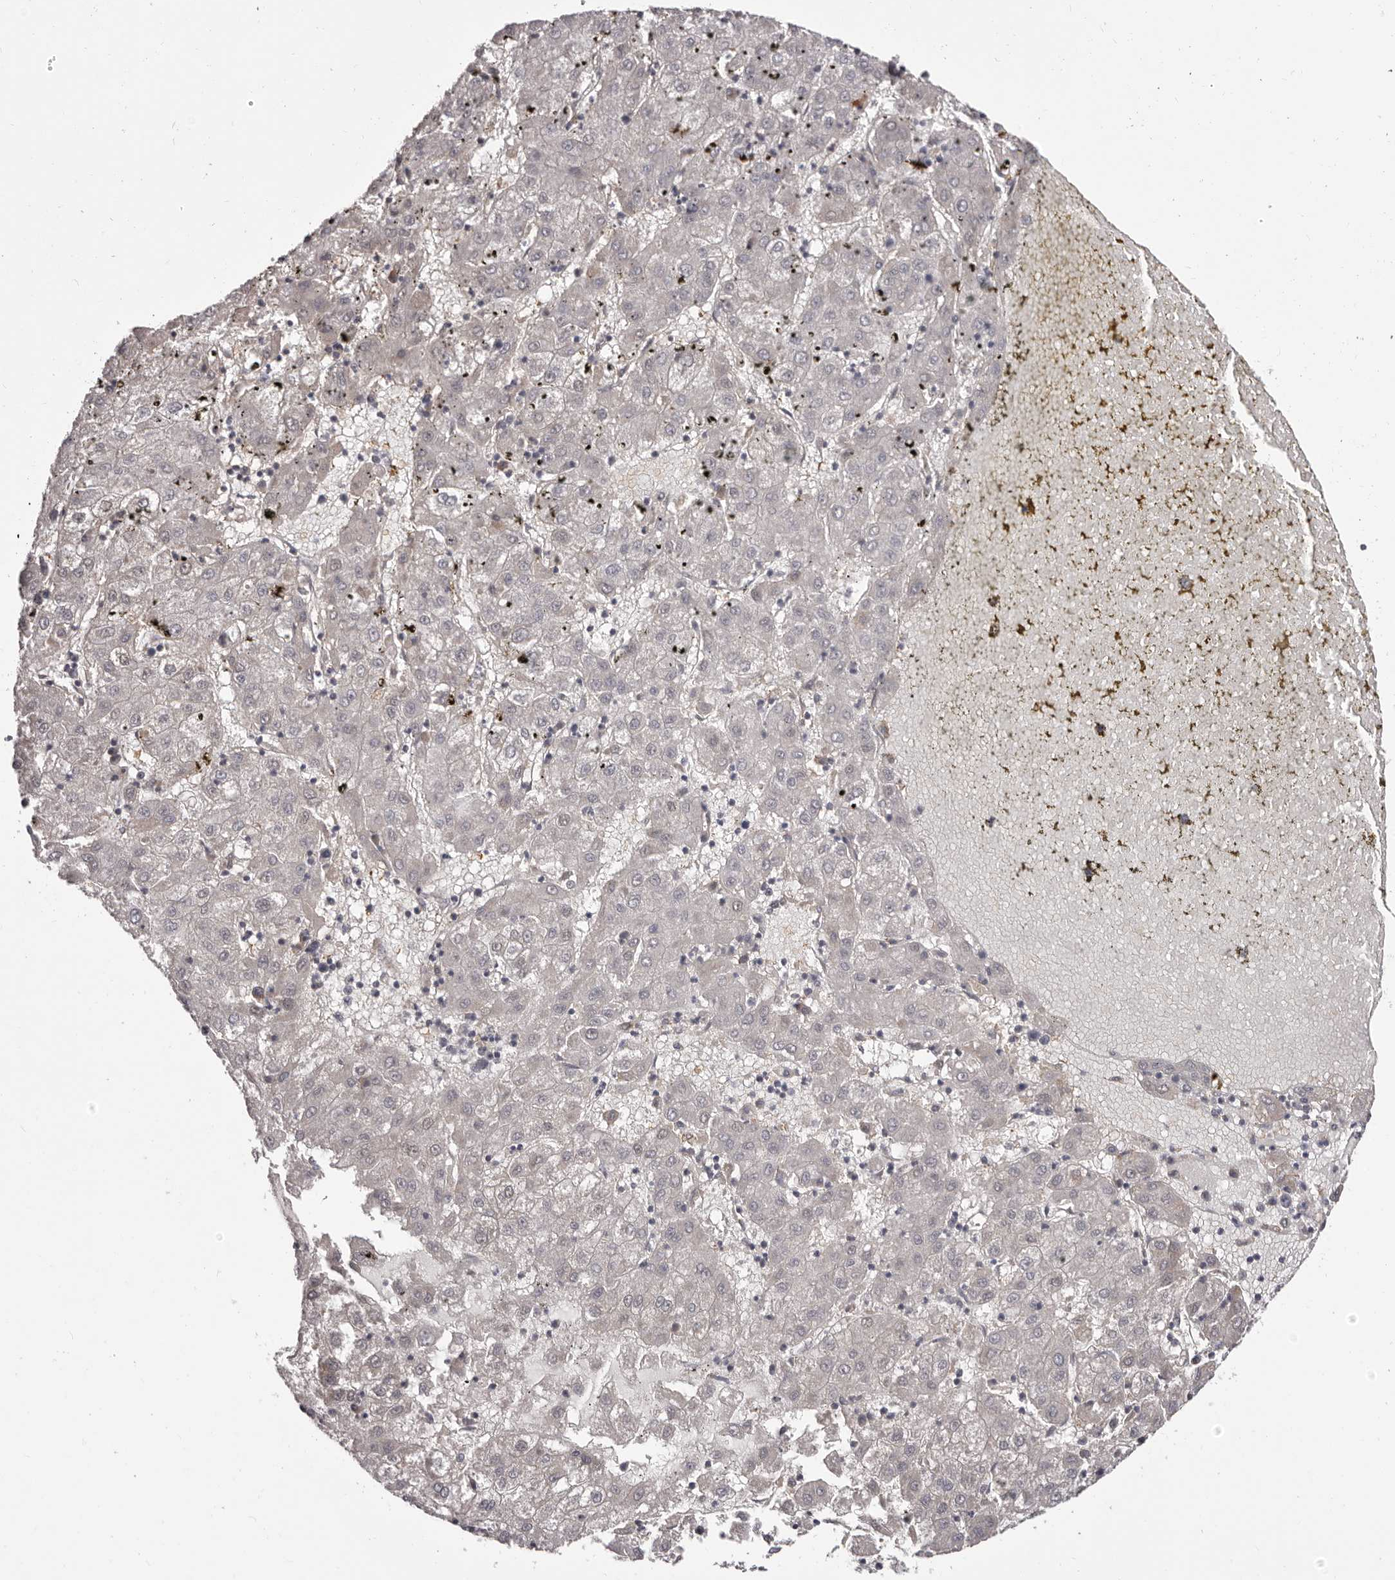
{"staining": {"intensity": "negative", "quantity": "none", "location": "none"}, "tissue": "liver cancer", "cell_type": "Tumor cells", "image_type": "cancer", "snomed": [{"axis": "morphology", "description": "Carcinoma, Hepatocellular, NOS"}, {"axis": "topography", "description": "Liver"}], "caption": "This is an immunohistochemistry micrograph of human liver cancer (hepatocellular carcinoma). There is no expression in tumor cells.", "gene": "OTUD3", "patient": {"sex": "male", "age": 72}}